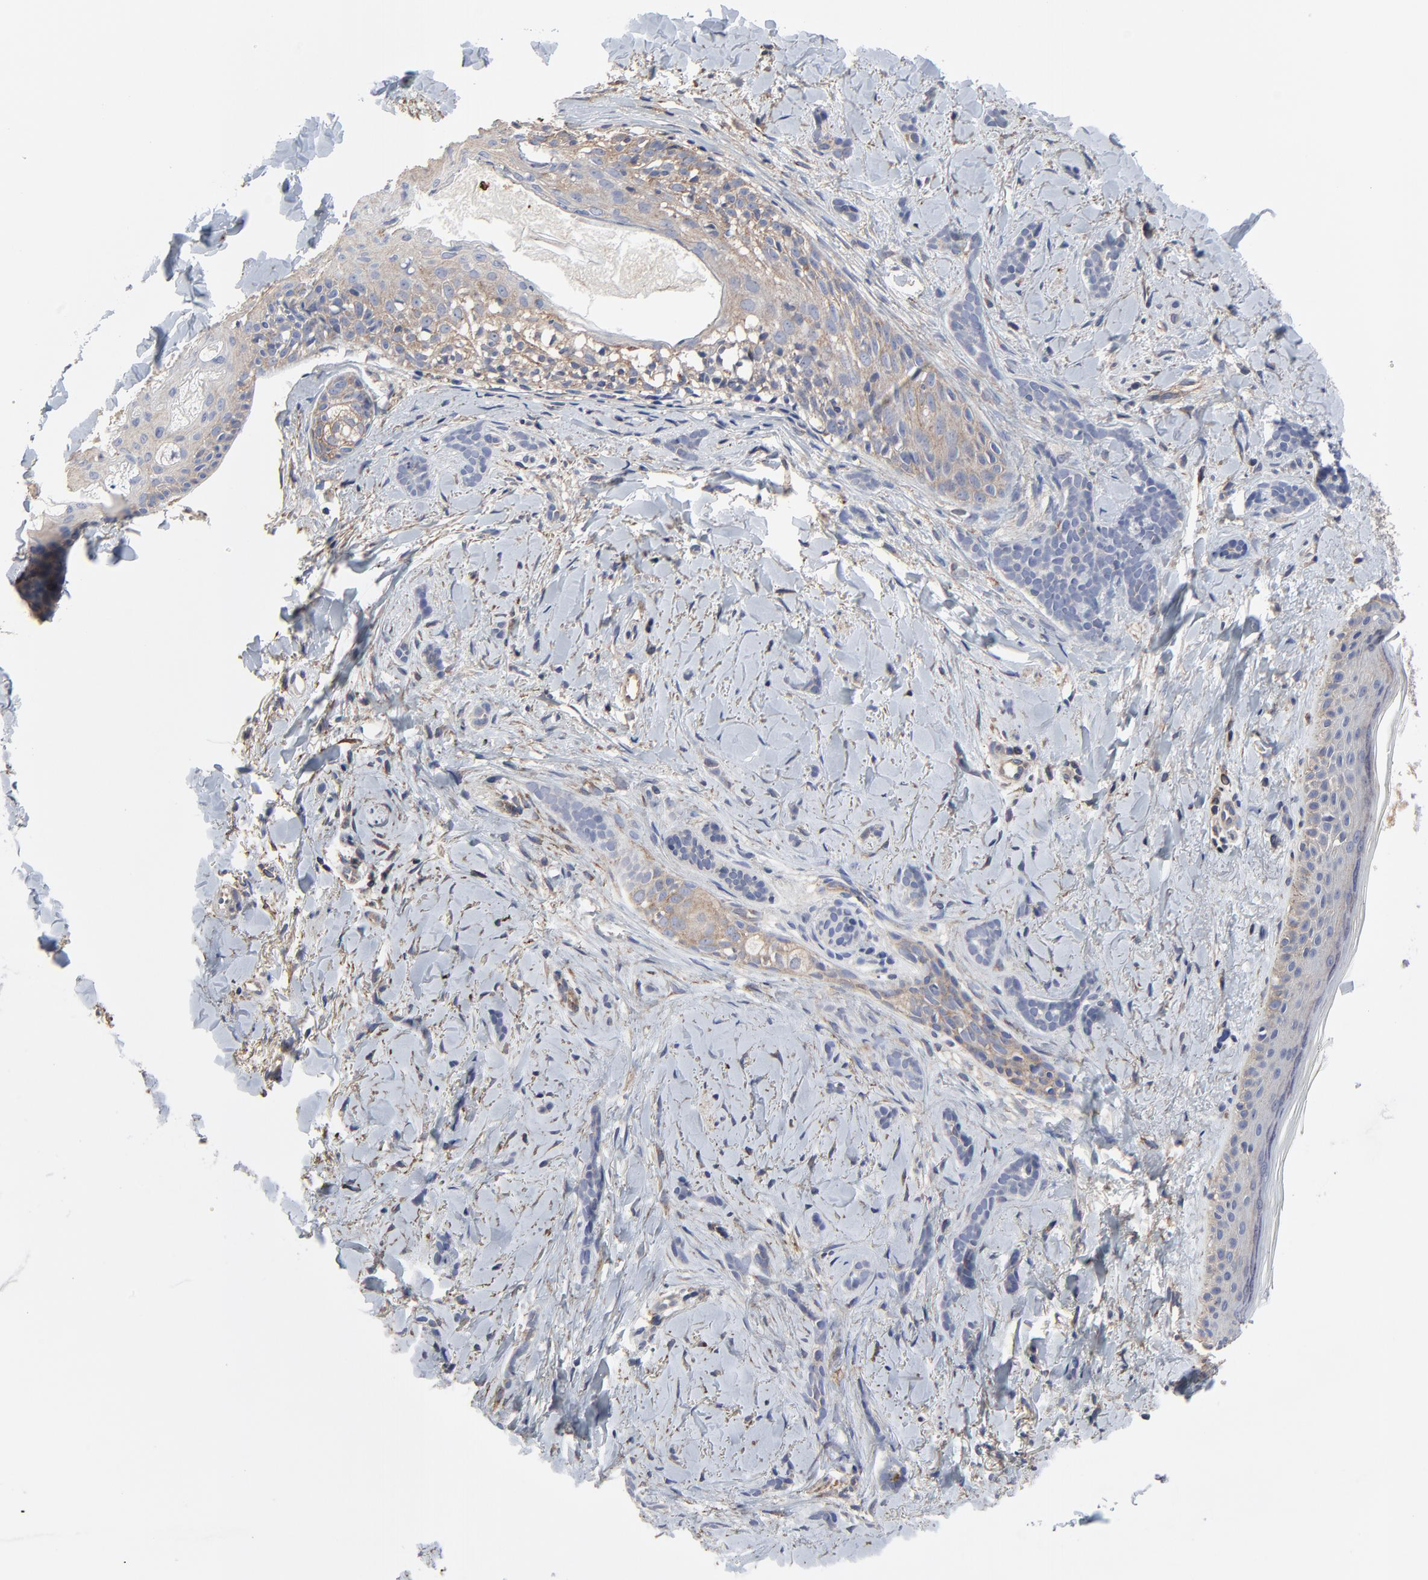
{"staining": {"intensity": "weak", "quantity": "<25%", "location": "cytoplasmic/membranous"}, "tissue": "skin cancer", "cell_type": "Tumor cells", "image_type": "cancer", "snomed": [{"axis": "morphology", "description": "Basal cell carcinoma"}, {"axis": "topography", "description": "Skin"}], "caption": "DAB (3,3'-diaminobenzidine) immunohistochemical staining of basal cell carcinoma (skin) demonstrates no significant expression in tumor cells.", "gene": "NXF3", "patient": {"sex": "female", "age": 37}}